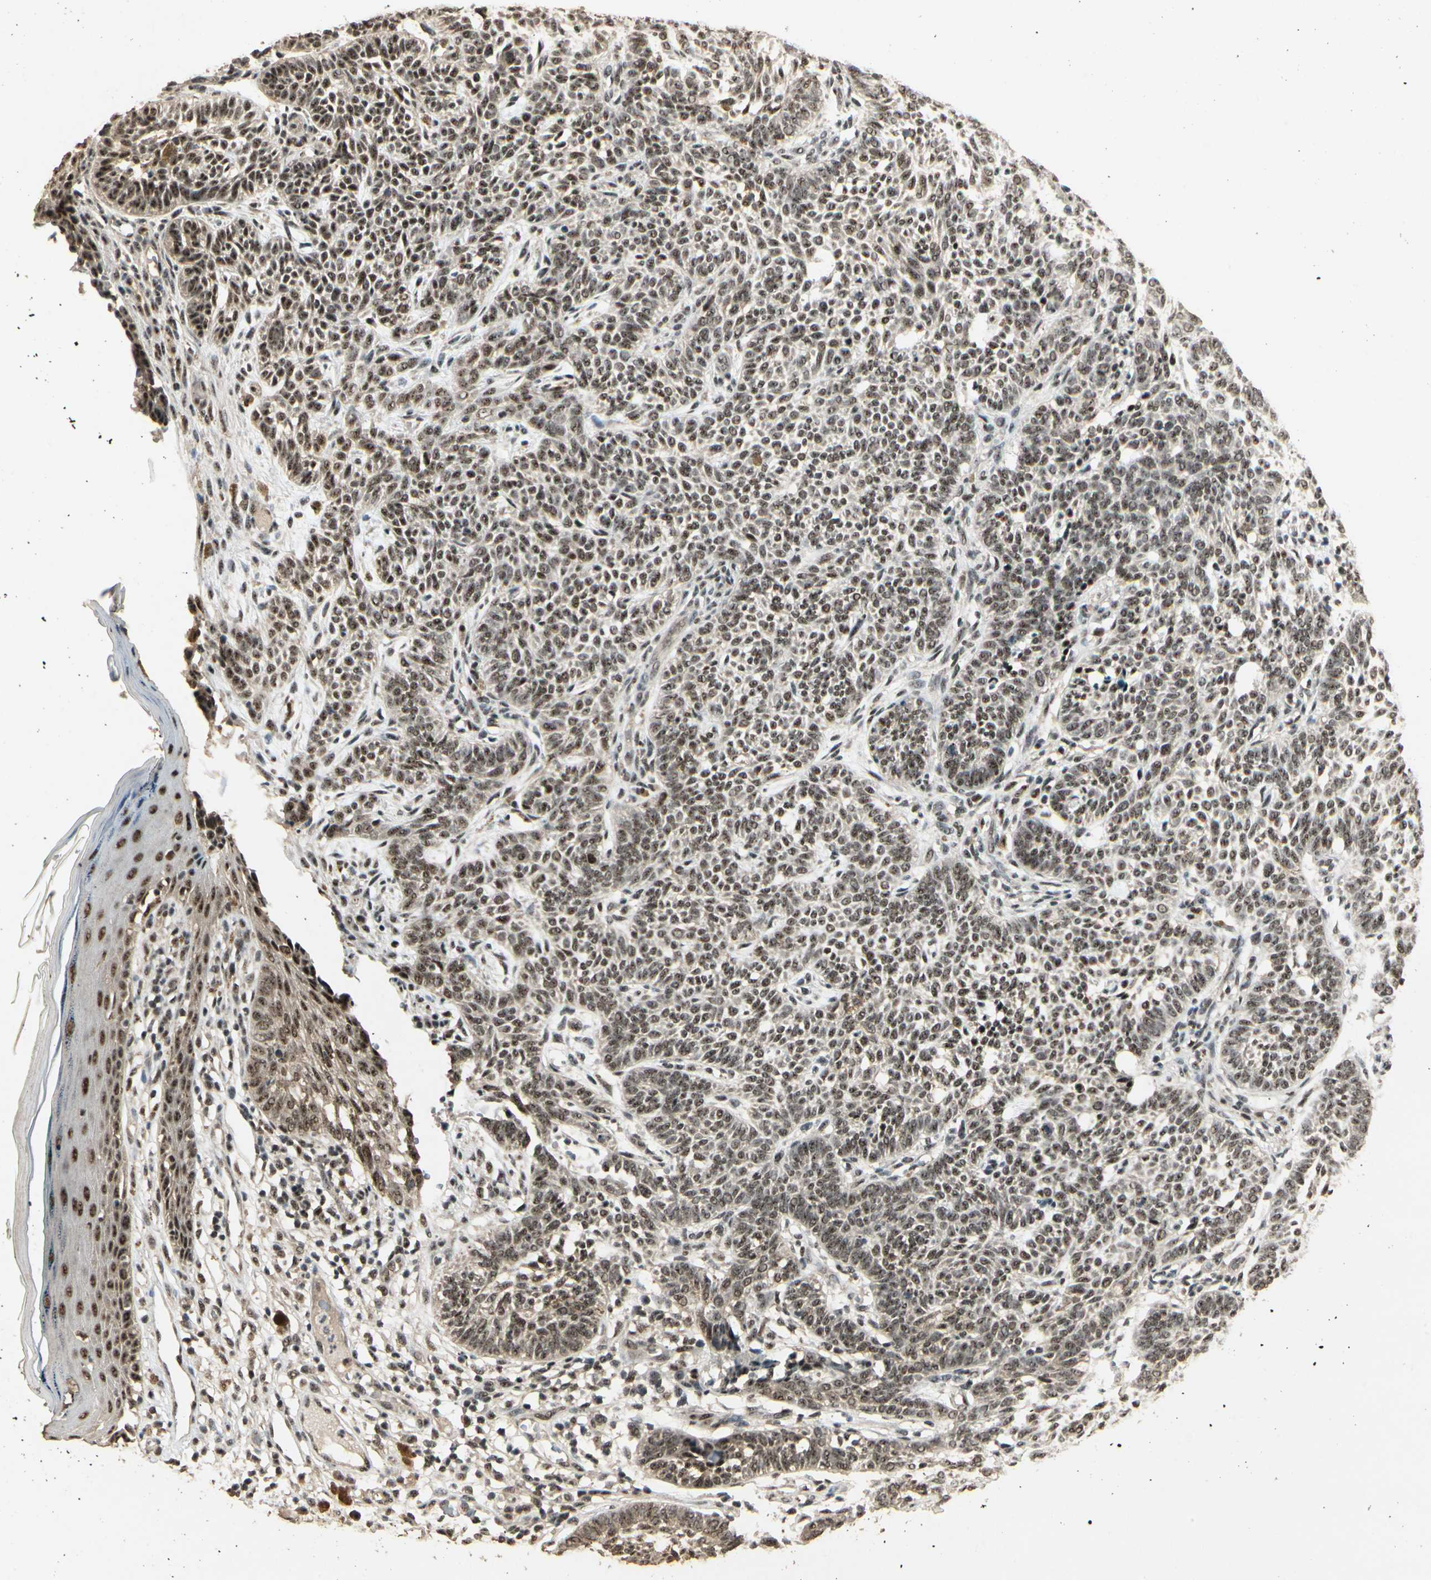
{"staining": {"intensity": "moderate", "quantity": ">75%", "location": "nuclear"}, "tissue": "skin cancer", "cell_type": "Tumor cells", "image_type": "cancer", "snomed": [{"axis": "morphology", "description": "Normal tissue, NOS"}, {"axis": "morphology", "description": "Basal cell carcinoma"}, {"axis": "topography", "description": "Skin"}], "caption": "Protein expression analysis of basal cell carcinoma (skin) displays moderate nuclear expression in about >75% of tumor cells.", "gene": "RBM25", "patient": {"sex": "male", "age": 87}}